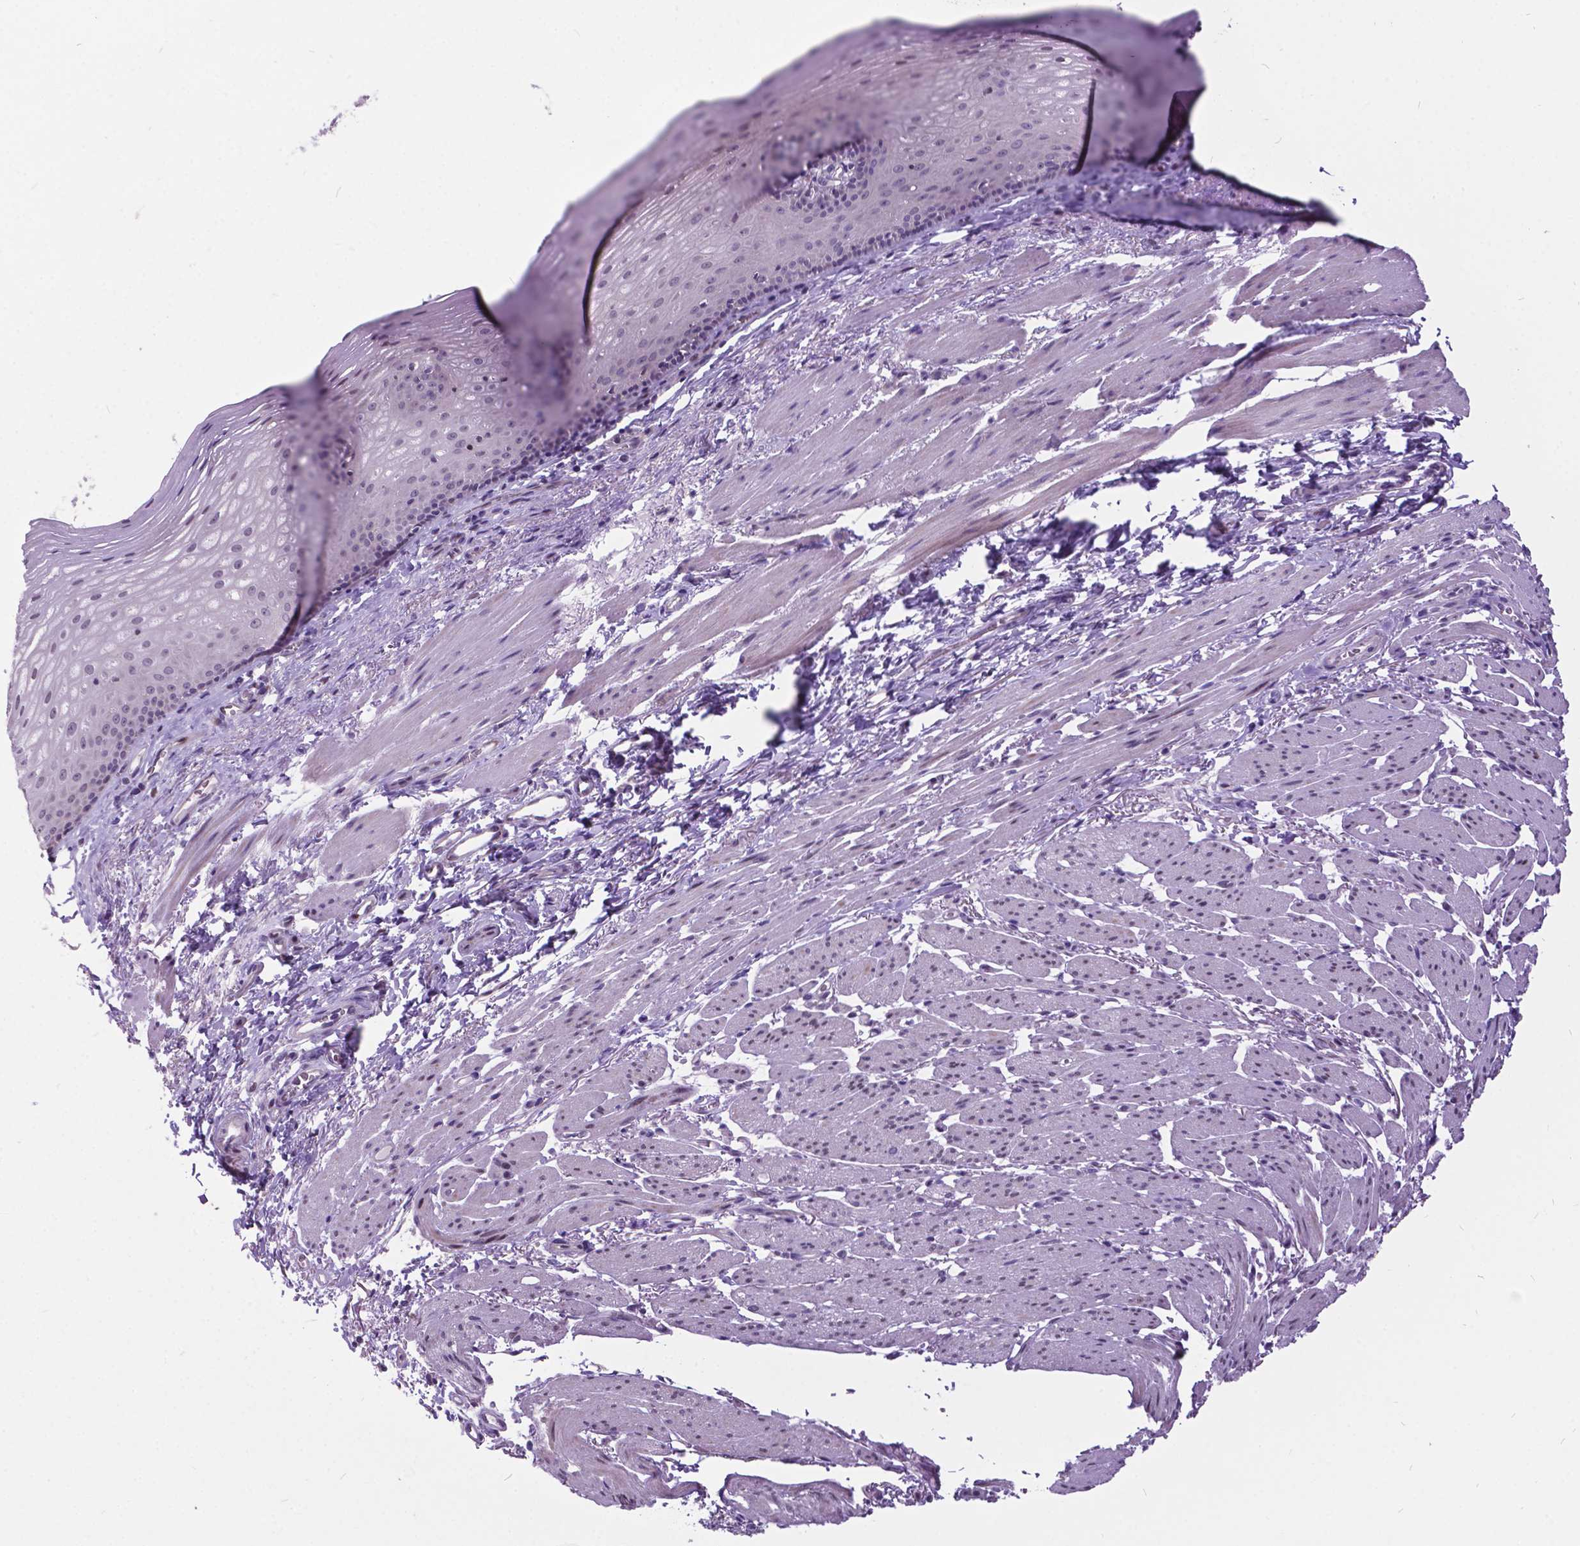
{"staining": {"intensity": "negative", "quantity": "none", "location": "none"}, "tissue": "esophagus", "cell_type": "Squamous epithelial cells", "image_type": "normal", "snomed": [{"axis": "morphology", "description": "Normal tissue, NOS"}, {"axis": "topography", "description": "Esophagus"}], "caption": "This is an IHC photomicrograph of unremarkable esophagus. There is no expression in squamous epithelial cells.", "gene": "DPF3", "patient": {"sex": "male", "age": 76}}